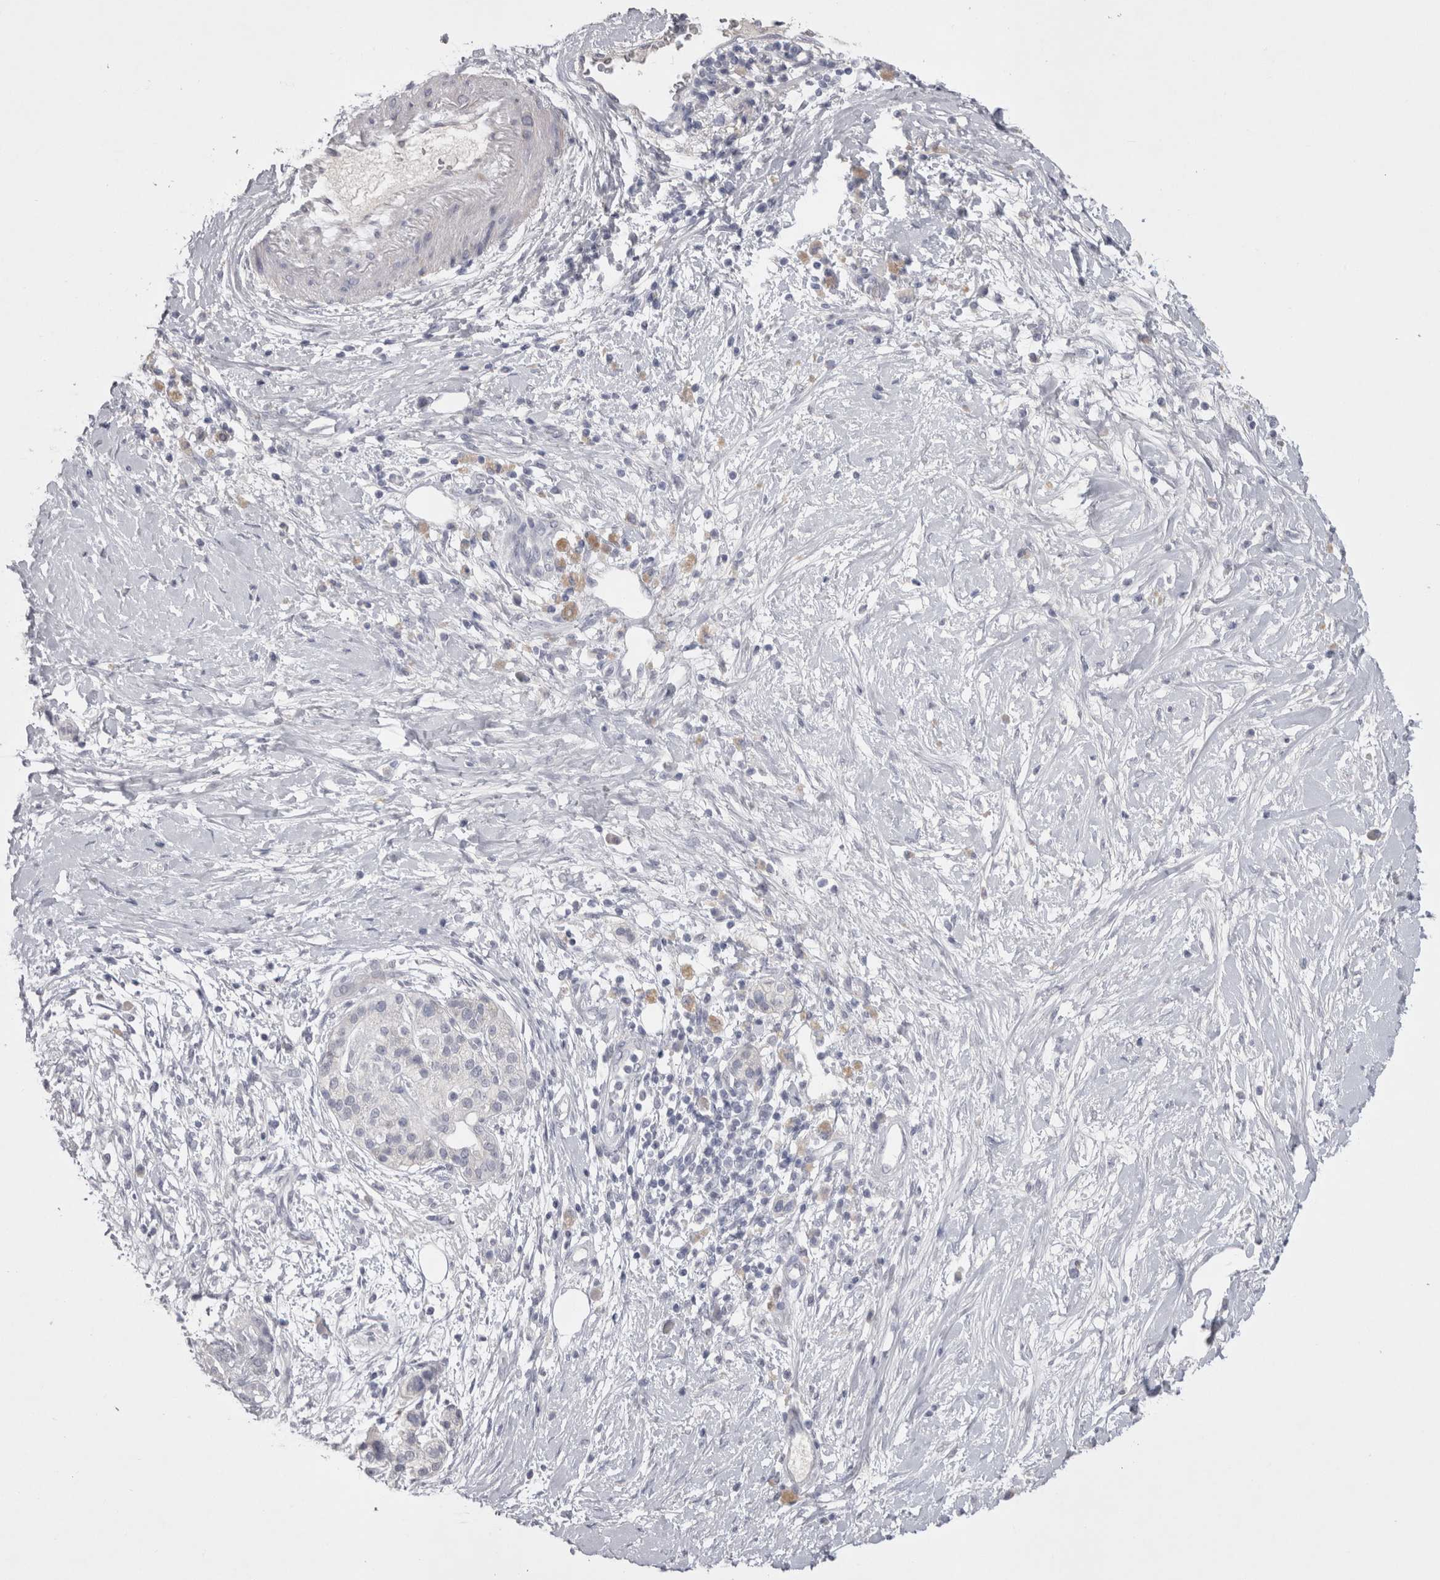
{"staining": {"intensity": "negative", "quantity": "none", "location": "none"}, "tissue": "pancreatic cancer", "cell_type": "Tumor cells", "image_type": "cancer", "snomed": [{"axis": "morphology", "description": "Adenocarcinoma, NOS"}, {"axis": "topography", "description": "Pancreas"}], "caption": "There is no significant positivity in tumor cells of adenocarcinoma (pancreatic).", "gene": "ADAM2", "patient": {"sex": "male", "age": 58}}